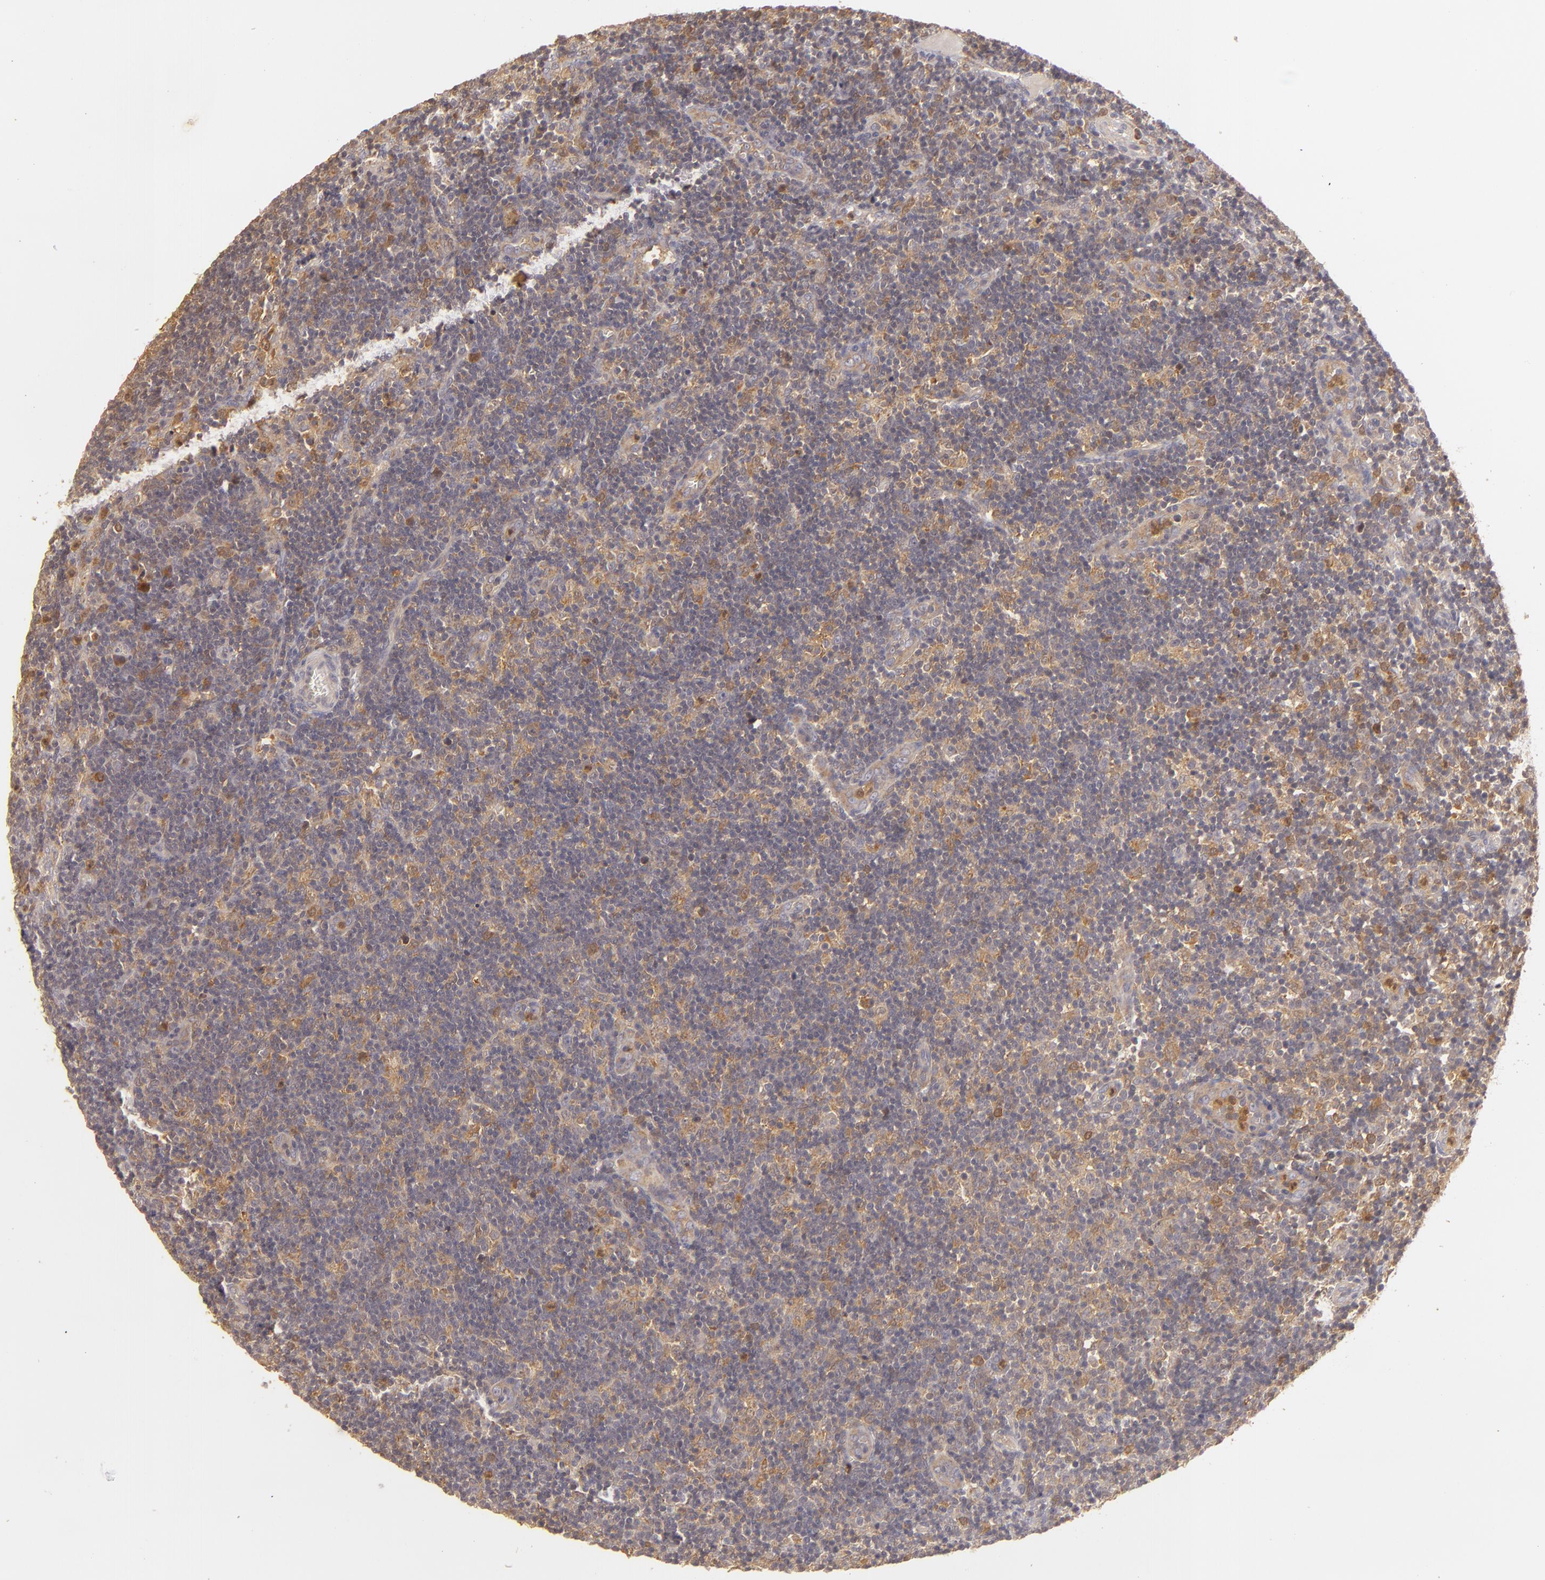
{"staining": {"intensity": "moderate", "quantity": ">75%", "location": "cytoplasmic/membranous"}, "tissue": "lymph node", "cell_type": "Non-germinal center cells", "image_type": "normal", "snomed": [{"axis": "morphology", "description": "Normal tissue, NOS"}, {"axis": "morphology", "description": "Inflammation, NOS"}, {"axis": "topography", "description": "Lymph node"}, {"axis": "topography", "description": "Salivary gland"}], "caption": "Brown immunohistochemical staining in benign human lymph node reveals moderate cytoplasmic/membranous staining in approximately >75% of non-germinal center cells.", "gene": "PRKCD", "patient": {"sex": "male", "age": 3}}